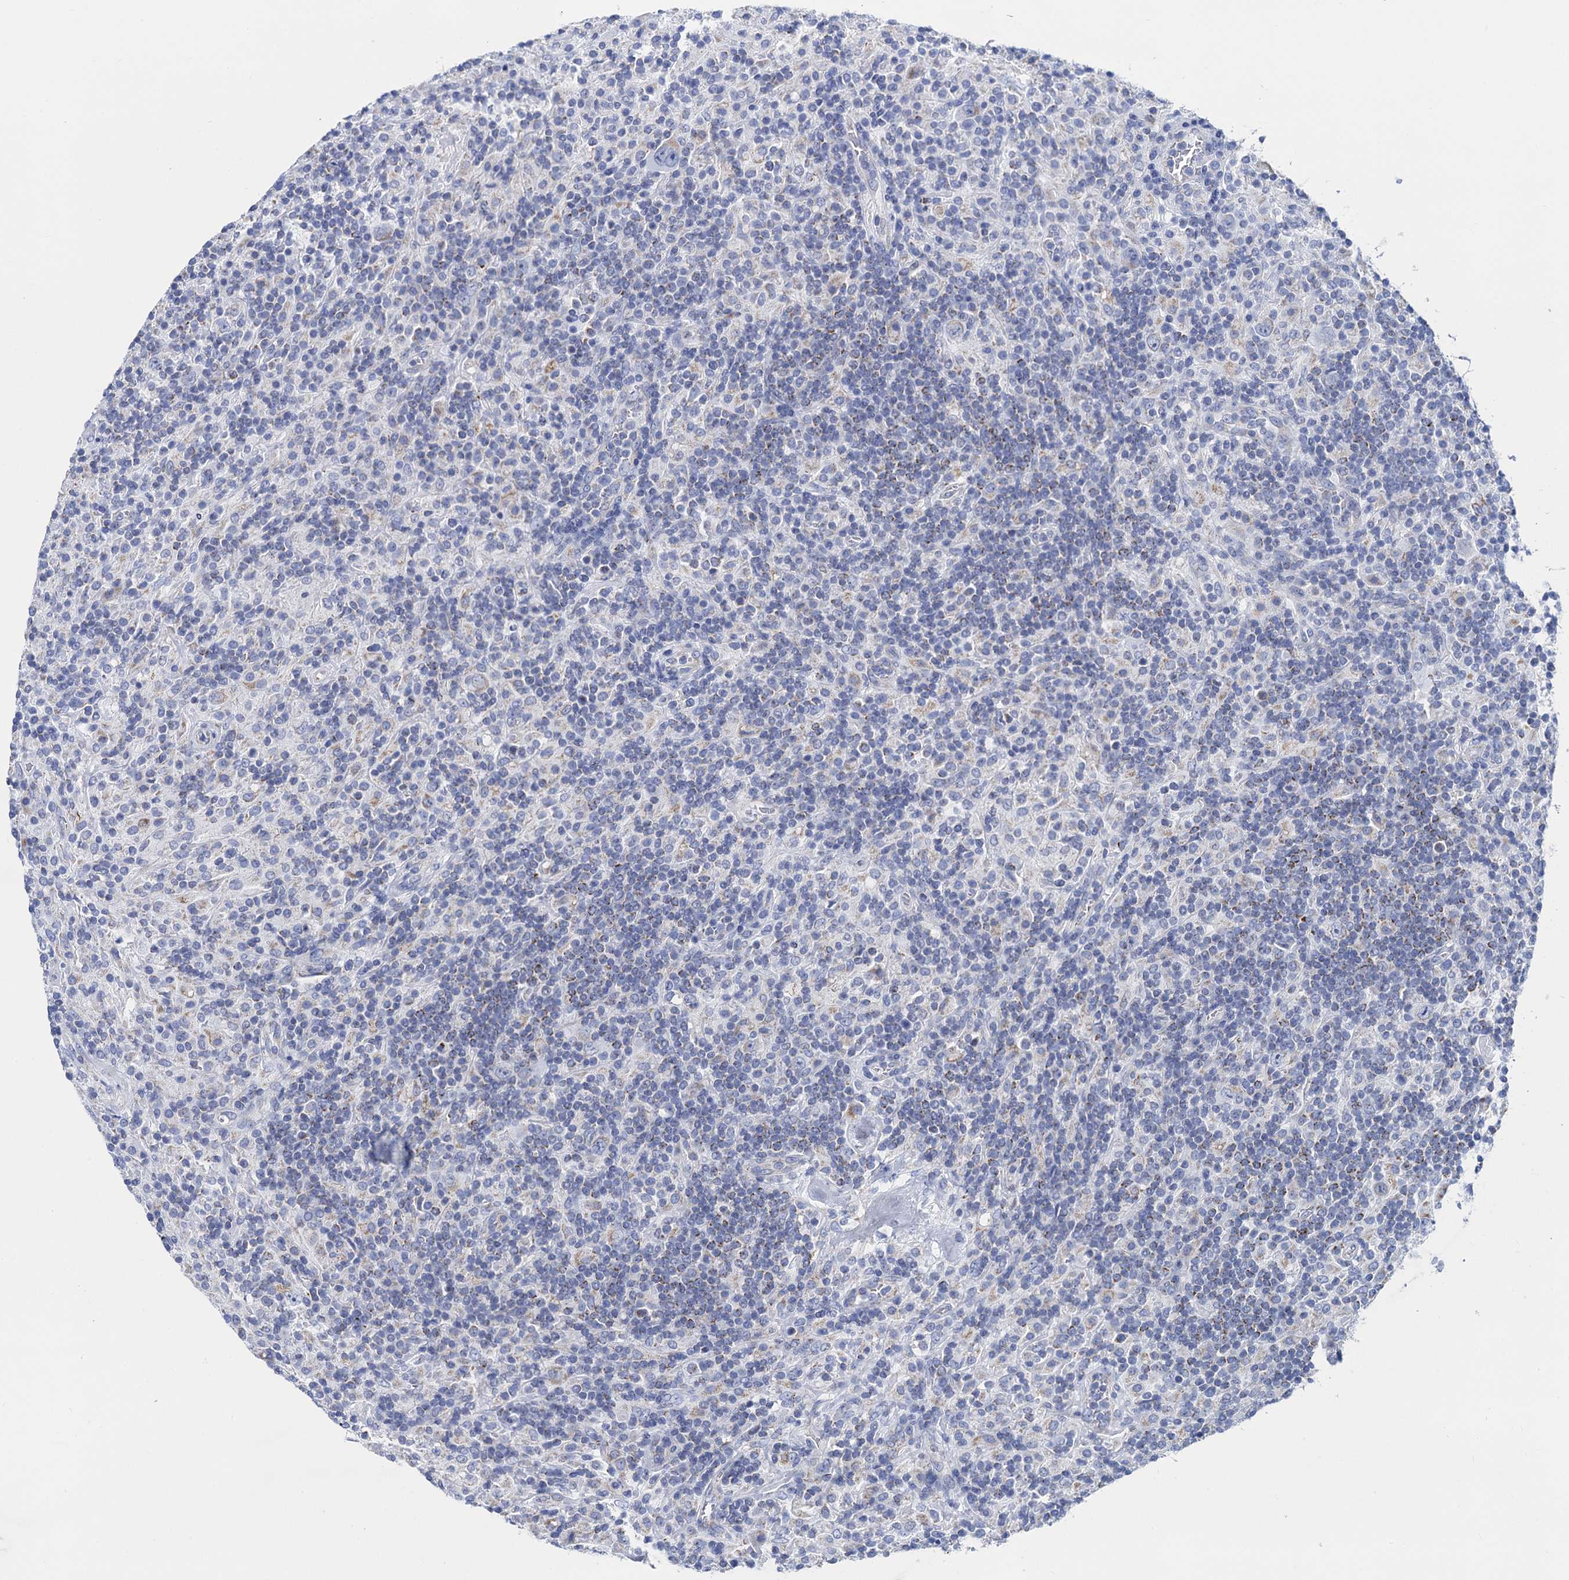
{"staining": {"intensity": "negative", "quantity": "none", "location": "none"}, "tissue": "lymphoma", "cell_type": "Tumor cells", "image_type": "cancer", "snomed": [{"axis": "morphology", "description": "Hodgkin's disease, NOS"}, {"axis": "topography", "description": "Lymph node"}], "caption": "This is a photomicrograph of immunohistochemistry (IHC) staining of lymphoma, which shows no positivity in tumor cells.", "gene": "ACADSB", "patient": {"sex": "male", "age": 70}}